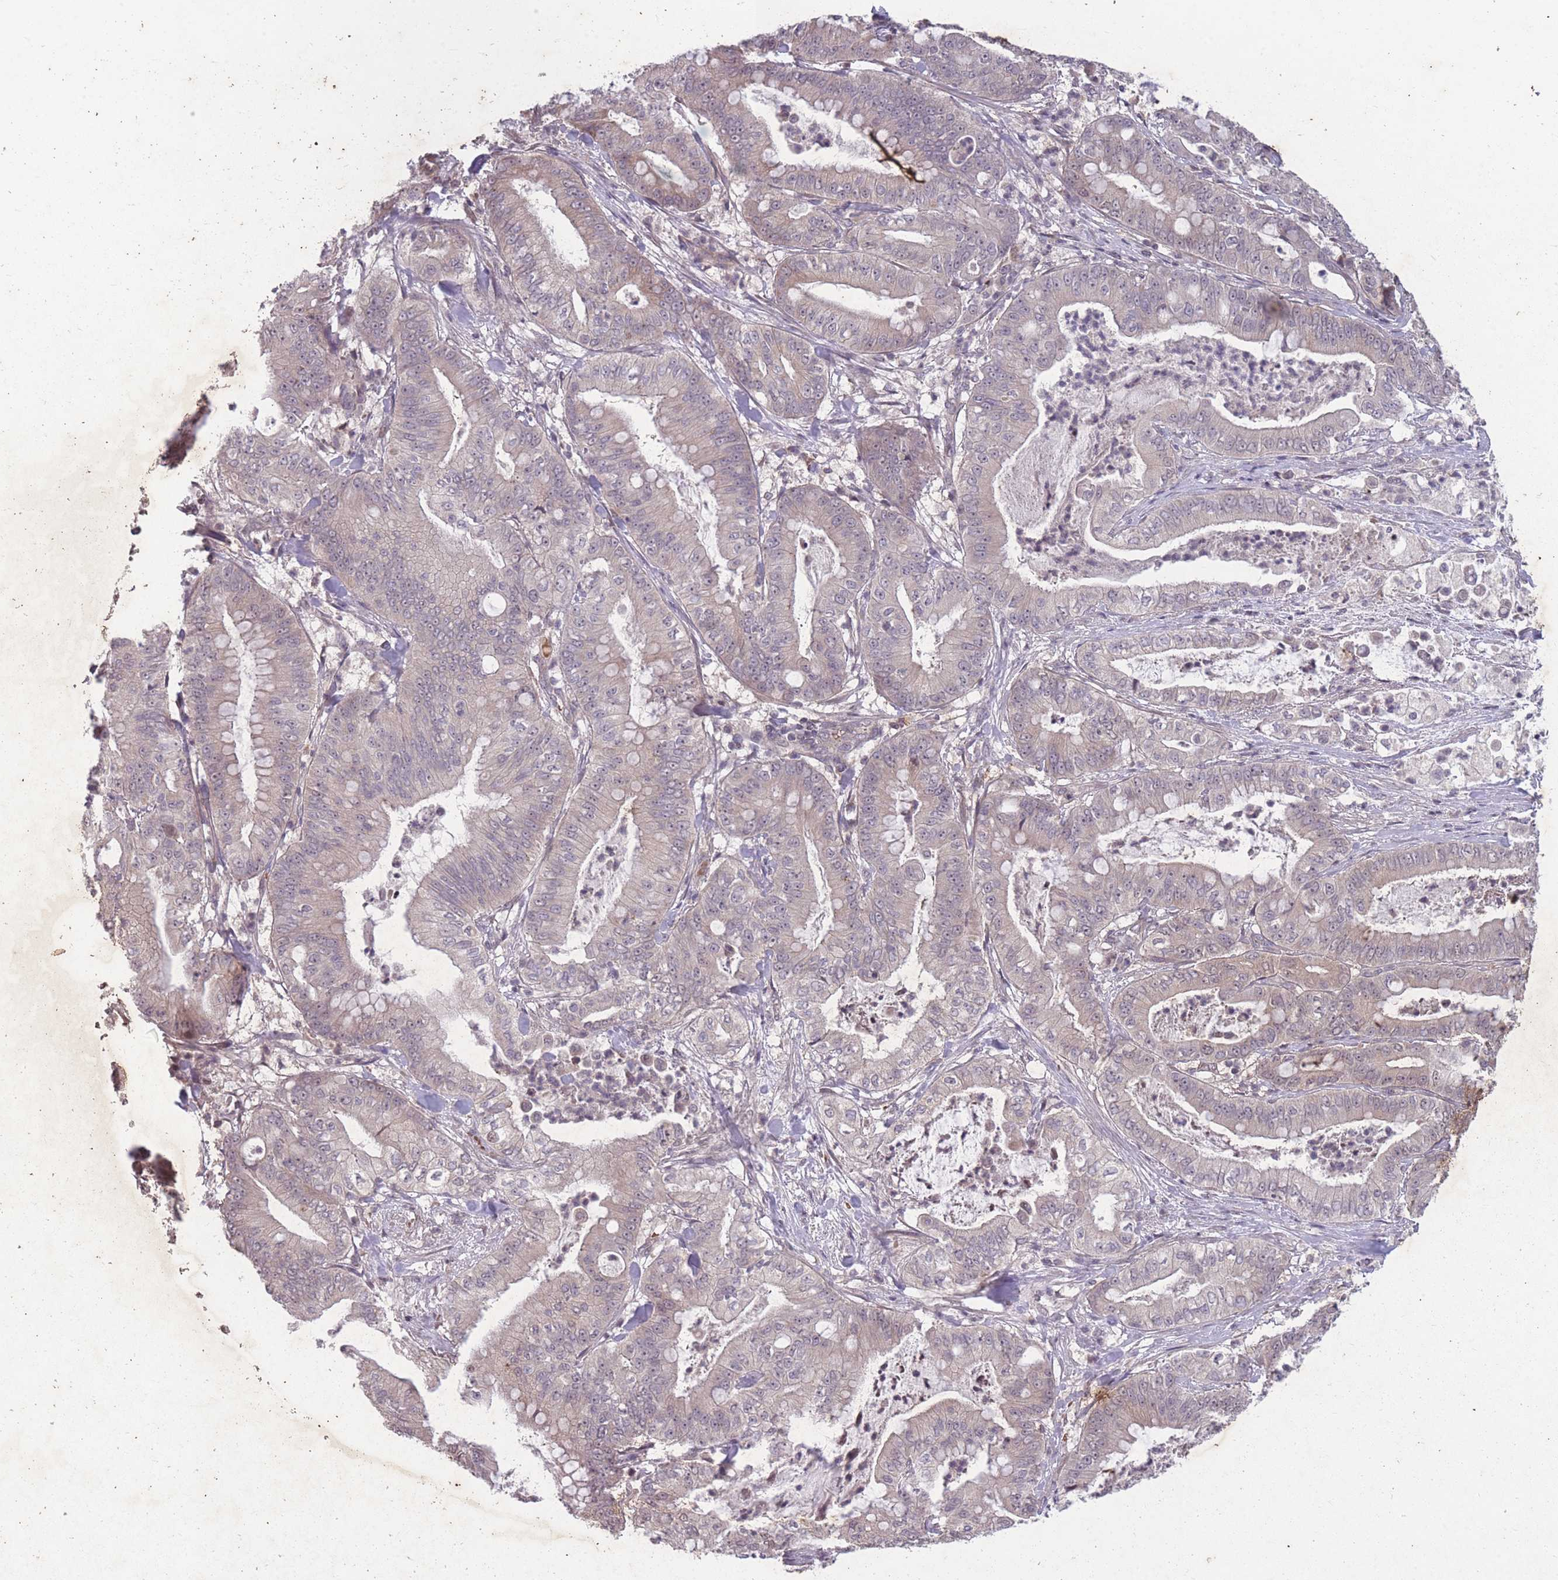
{"staining": {"intensity": "weak", "quantity": "<25%", "location": "cytoplasmic/membranous"}, "tissue": "pancreatic cancer", "cell_type": "Tumor cells", "image_type": "cancer", "snomed": [{"axis": "morphology", "description": "Adenocarcinoma, NOS"}, {"axis": "topography", "description": "Pancreas"}], "caption": "This is an immunohistochemistry (IHC) image of adenocarcinoma (pancreatic). There is no staining in tumor cells.", "gene": "GGT5", "patient": {"sex": "male", "age": 71}}